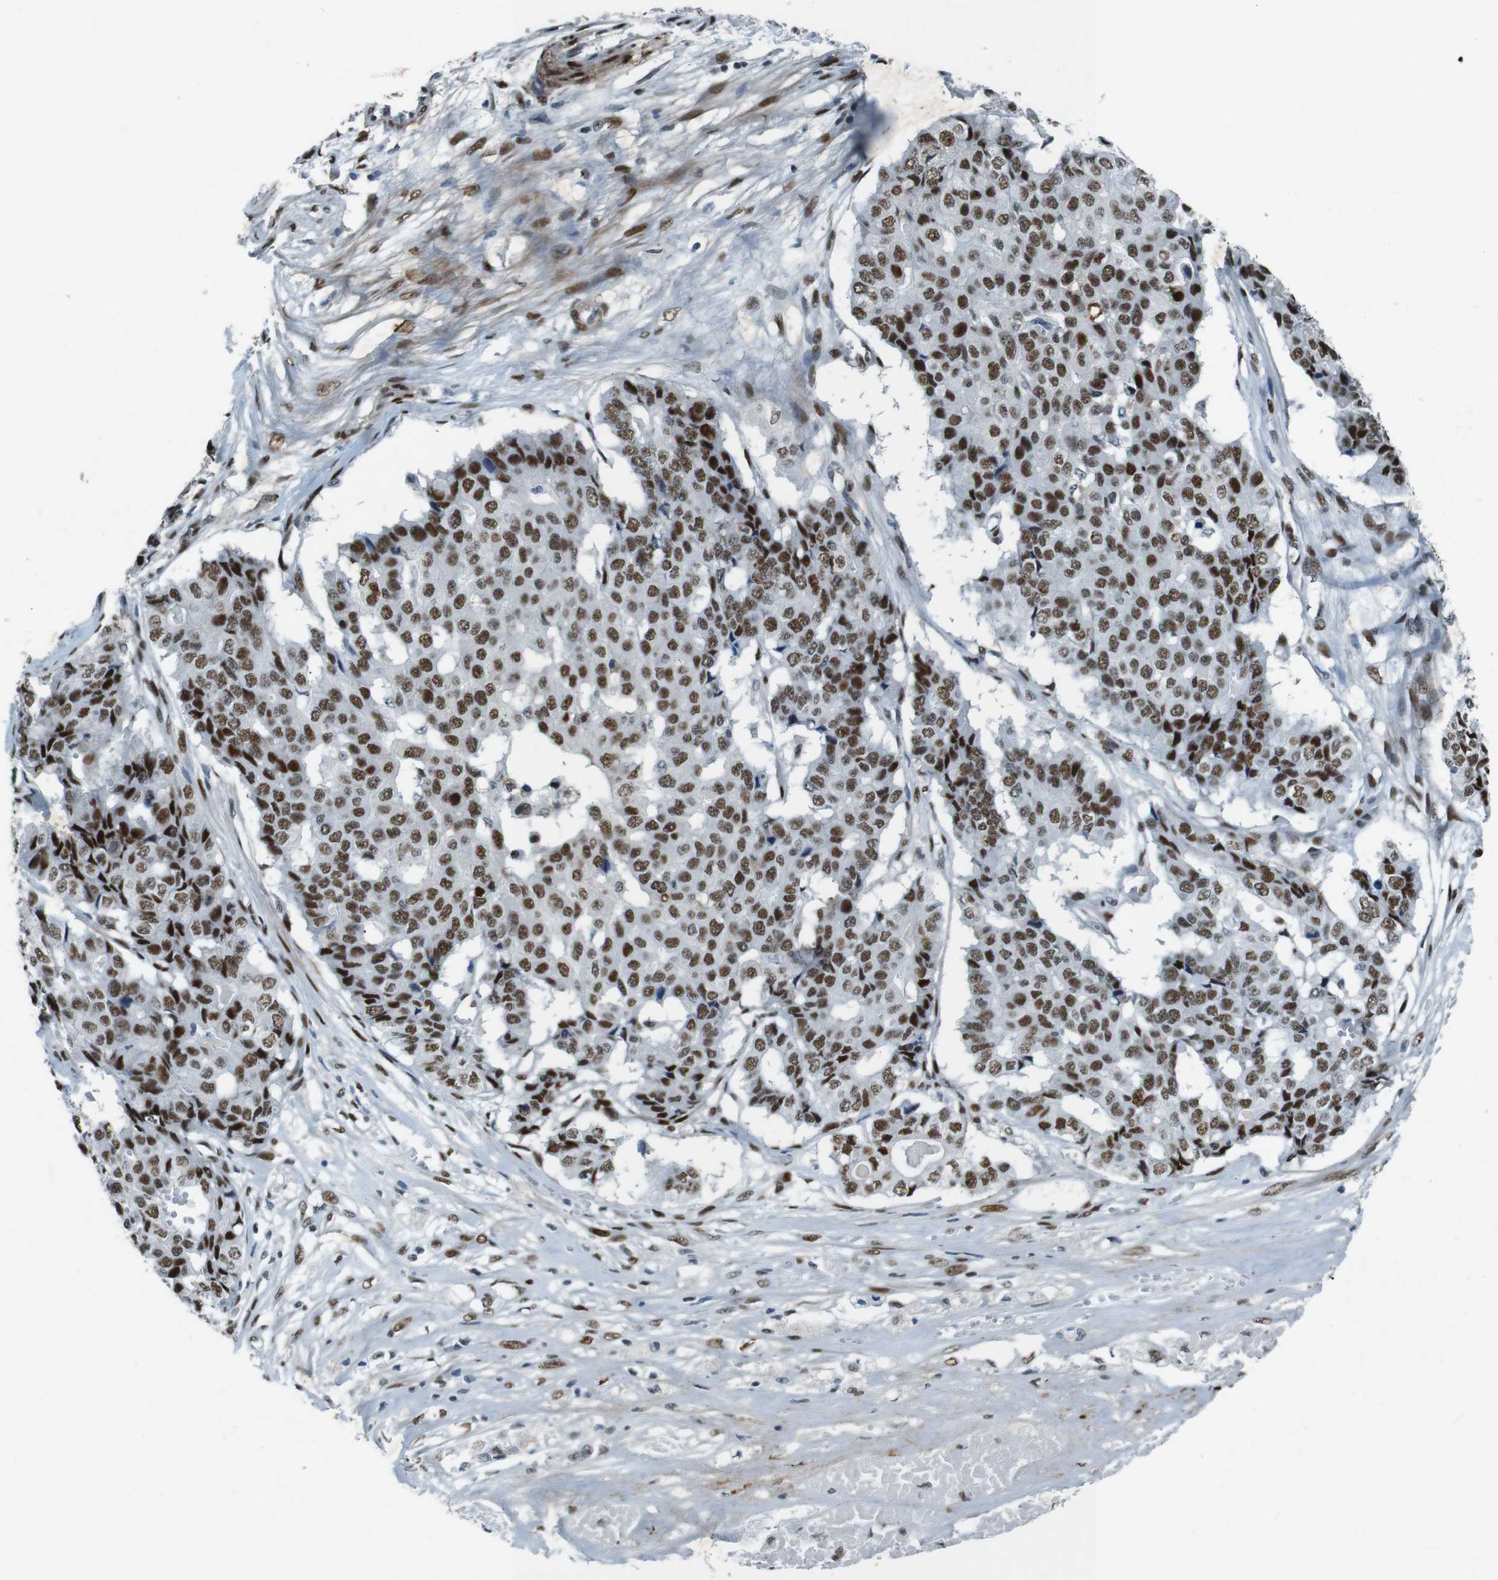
{"staining": {"intensity": "moderate", "quantity": ">75%", "location": "nuclear"}, "tissue": "pancreatic cancer", "cell_type": "Tumor cells", "image_type": "cancer", "snomed": [{"axis": "morphology", "description": "Adenocarcinoma, NOS"}, {"axis": "topography", "description": "Pancreas"}], "caption": "This is an image of immunohistochemistry (IHC) staining of adenocarcinoma (pancreatic), which shows moderate positivity in the nuclear of tumor cells.", "gene": "HEXIM1", "patient": {"sex": "male", "age": 50}}